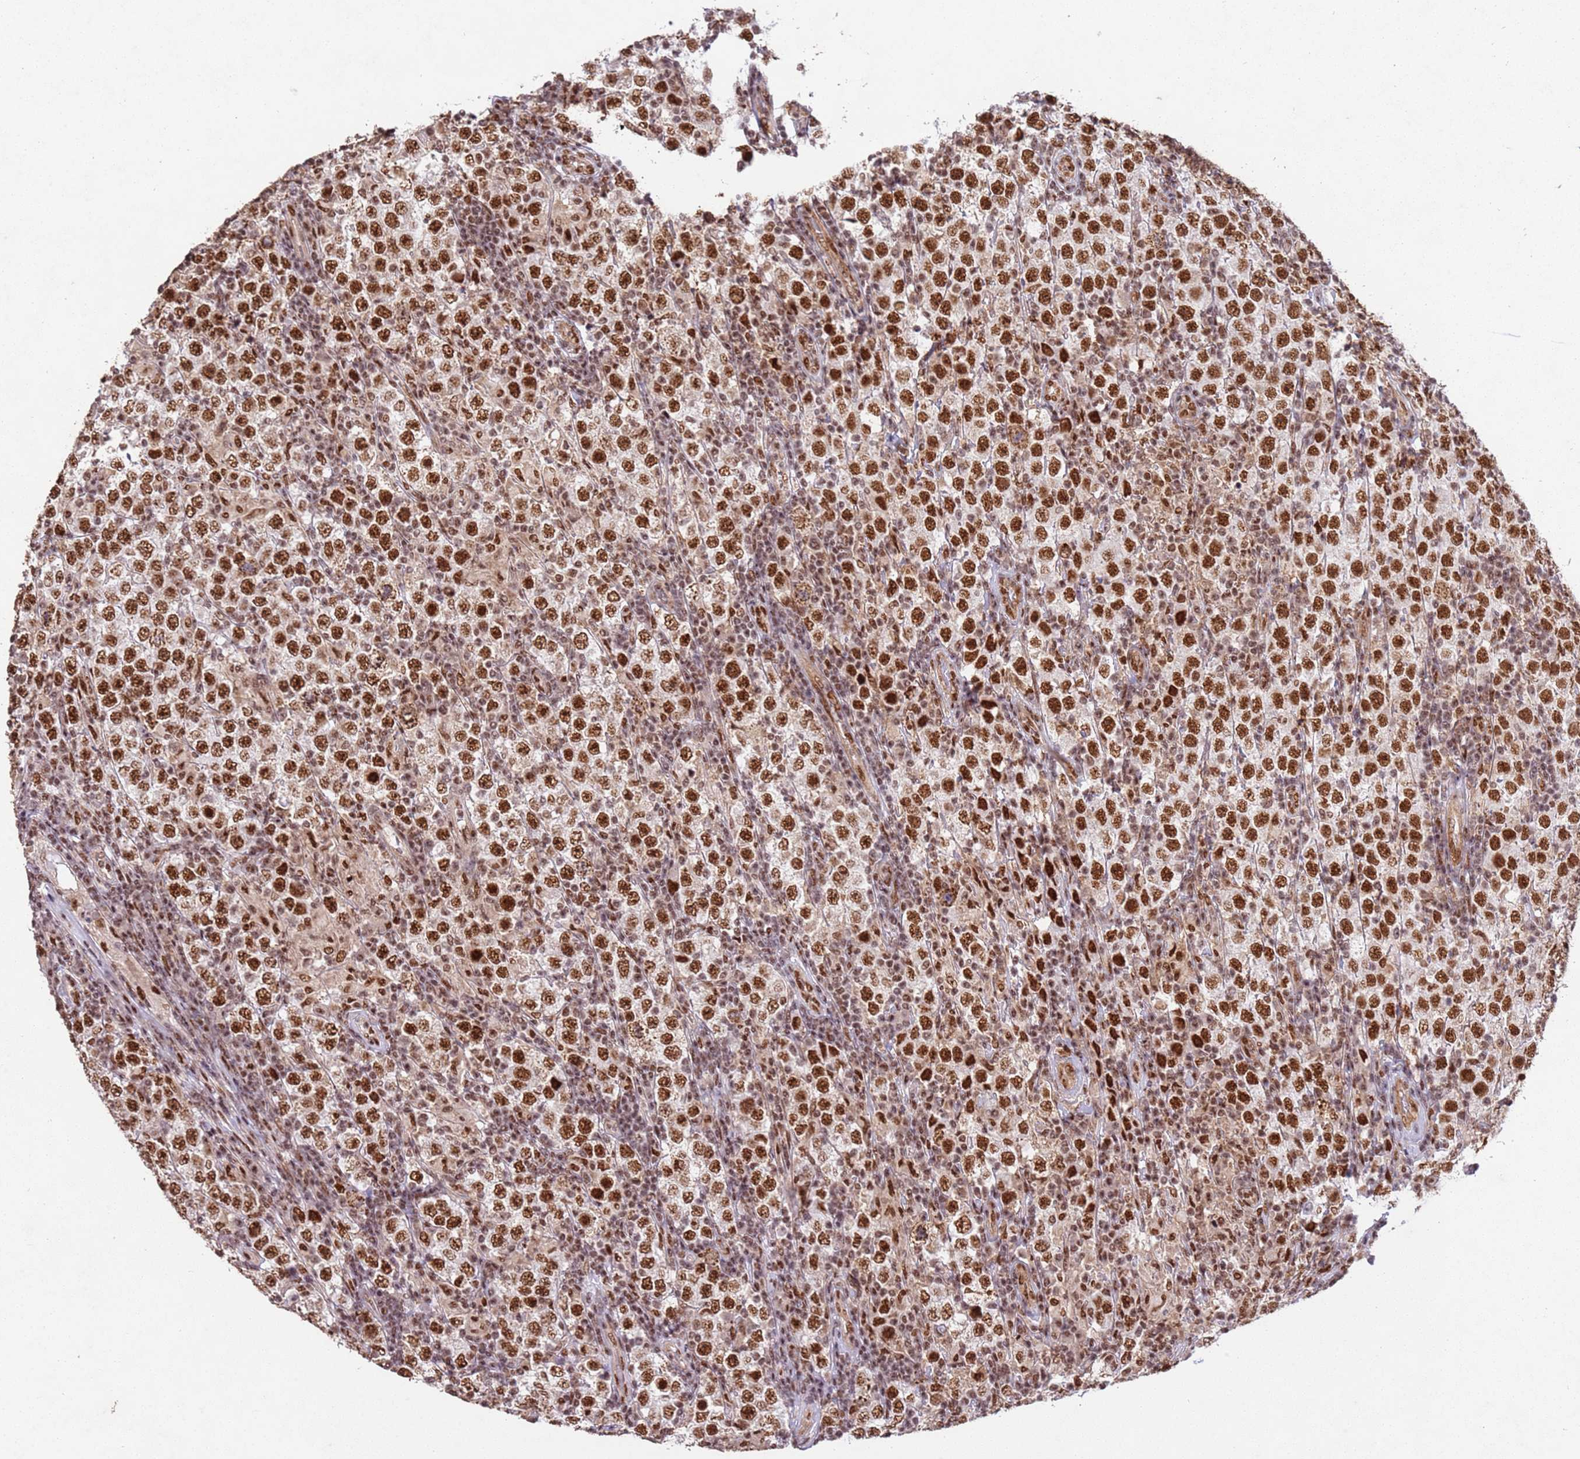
{"staining": {"intensity": "strong", "quantity": ">75%", "location": "nuclear"}, "tissue": "testis cancer", "cell_type": "Tumor cells", "image_type": "cancer", "snomed": [{"axis": "morphology", "description": "Normal tissue, NOS"}, {"axis": "morphology", "description": "Urothelial carcinoma, High grade"}, {"axis": "morphology", "description": "Seminoma, NOS"}, {"axis": "morphology", "description": "Carcinoma, Embryonal, NOS"}, {"axis": "topography", "description": "Urinary bladder"}, {"axis": "topography", "description": "Testis"}], "caption": "This is an image of immunohistochemistry (IHC) staining of testis cancer, which shows strong expression in the nuclear of tumor cells.", "gene": "ESF1", "patient": {"sex": "male", "age": 41}}